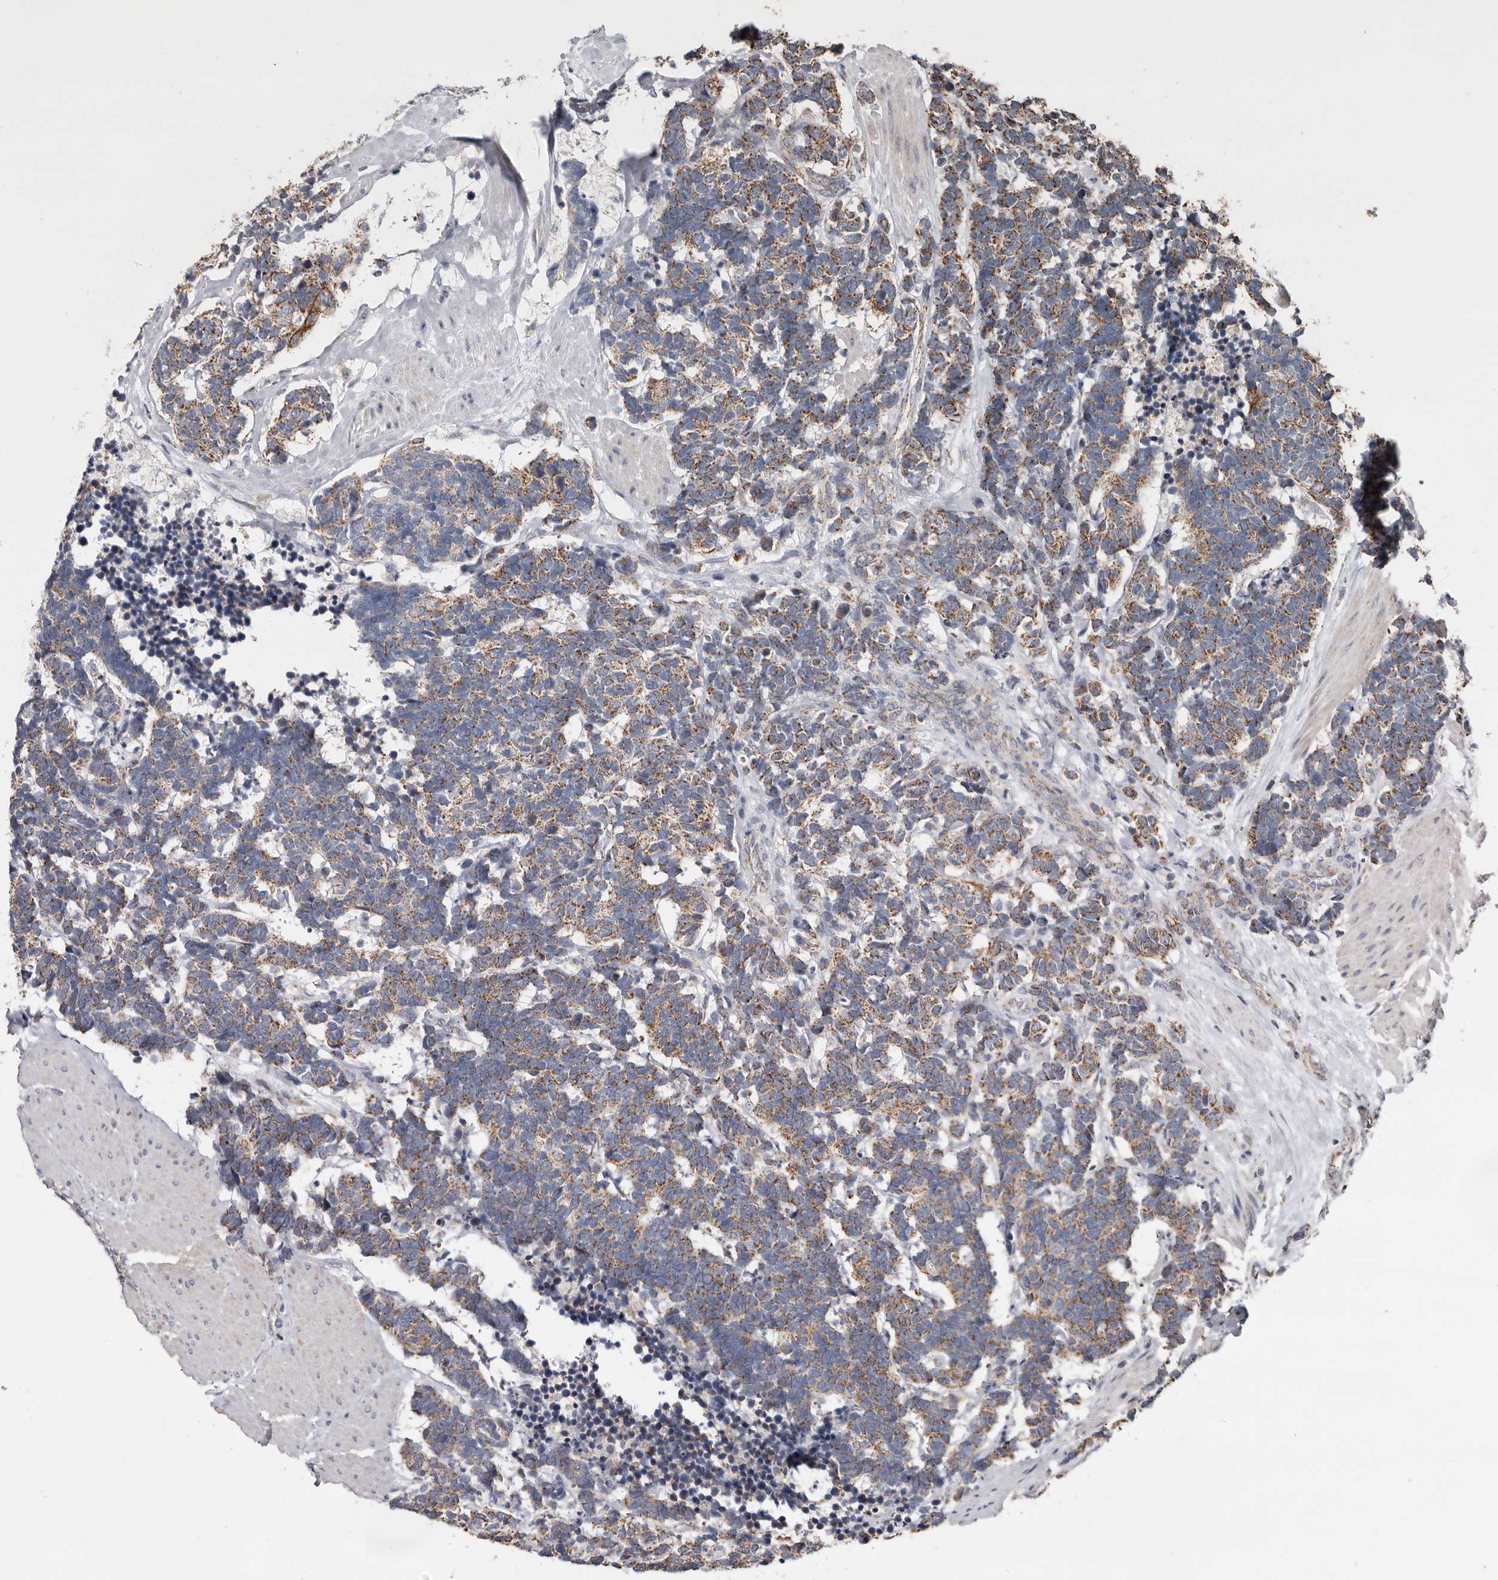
{"staining": {"intensity": "weak", "quantity": ">75%", "location": "cytoplasmic/membranous"}, "tissue": "carcinoid", "cell_type": "Tumor cells", "image_type": "cancer", "snomed": [{"axis": "morphology", "description": "Carcinoma, NOS"}, {"axis": "morphology", "description": "Carcinoid, malignant, NOS"}, {"axis": "topography", "description": "Urinary bladder"}], "caption": "IHC photomicrograph of neoplastic tissue: human carcinoid stained using immunohistochemistry (IHC) displays low levels of weak protein expression localized specifically in the cytoplasmic/membranous of tumor cells, appearing as a cytoplasmic/membranous brown color.", "gene": "MRPL18", "patient": {"sex": "male", "age": 57}}